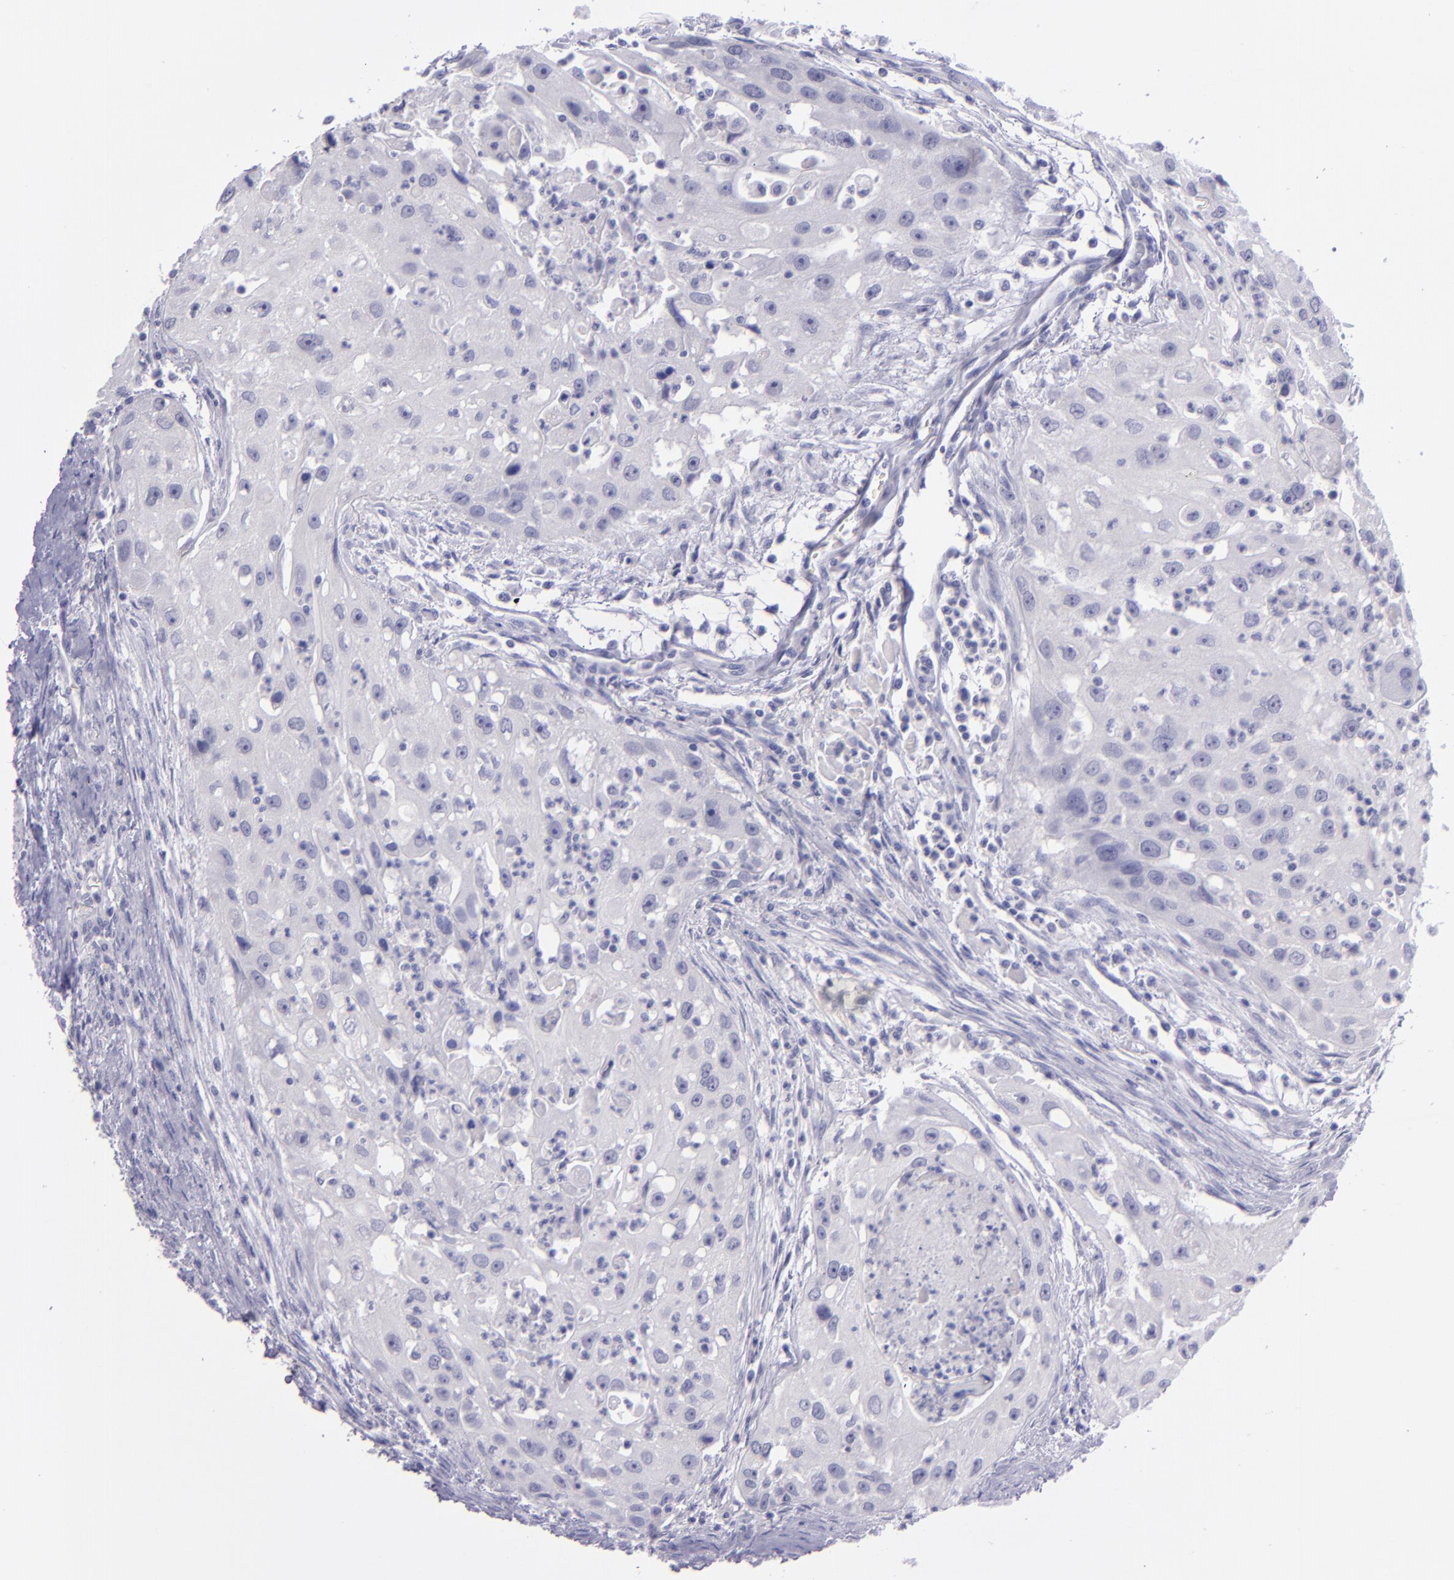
{"staining": {"intensity": "negative", "quantity": "none", "location": "none"}, "tissue": "head and neck cancer", "cell_type": "Tumor cells", "image_type": "cancer", "snomed": [{"axis": "morphology", "description": "Squamous cell carcinoma, NOS"}, {"axis": "topography", "description": "Head-Neck"}], "caption": "Tumor cells show no significant protein positivity in head and neck cancer (squamous cell carcinoma).", "gene": "TNNT3", "patient": {"sex": "male", "age": 64}}